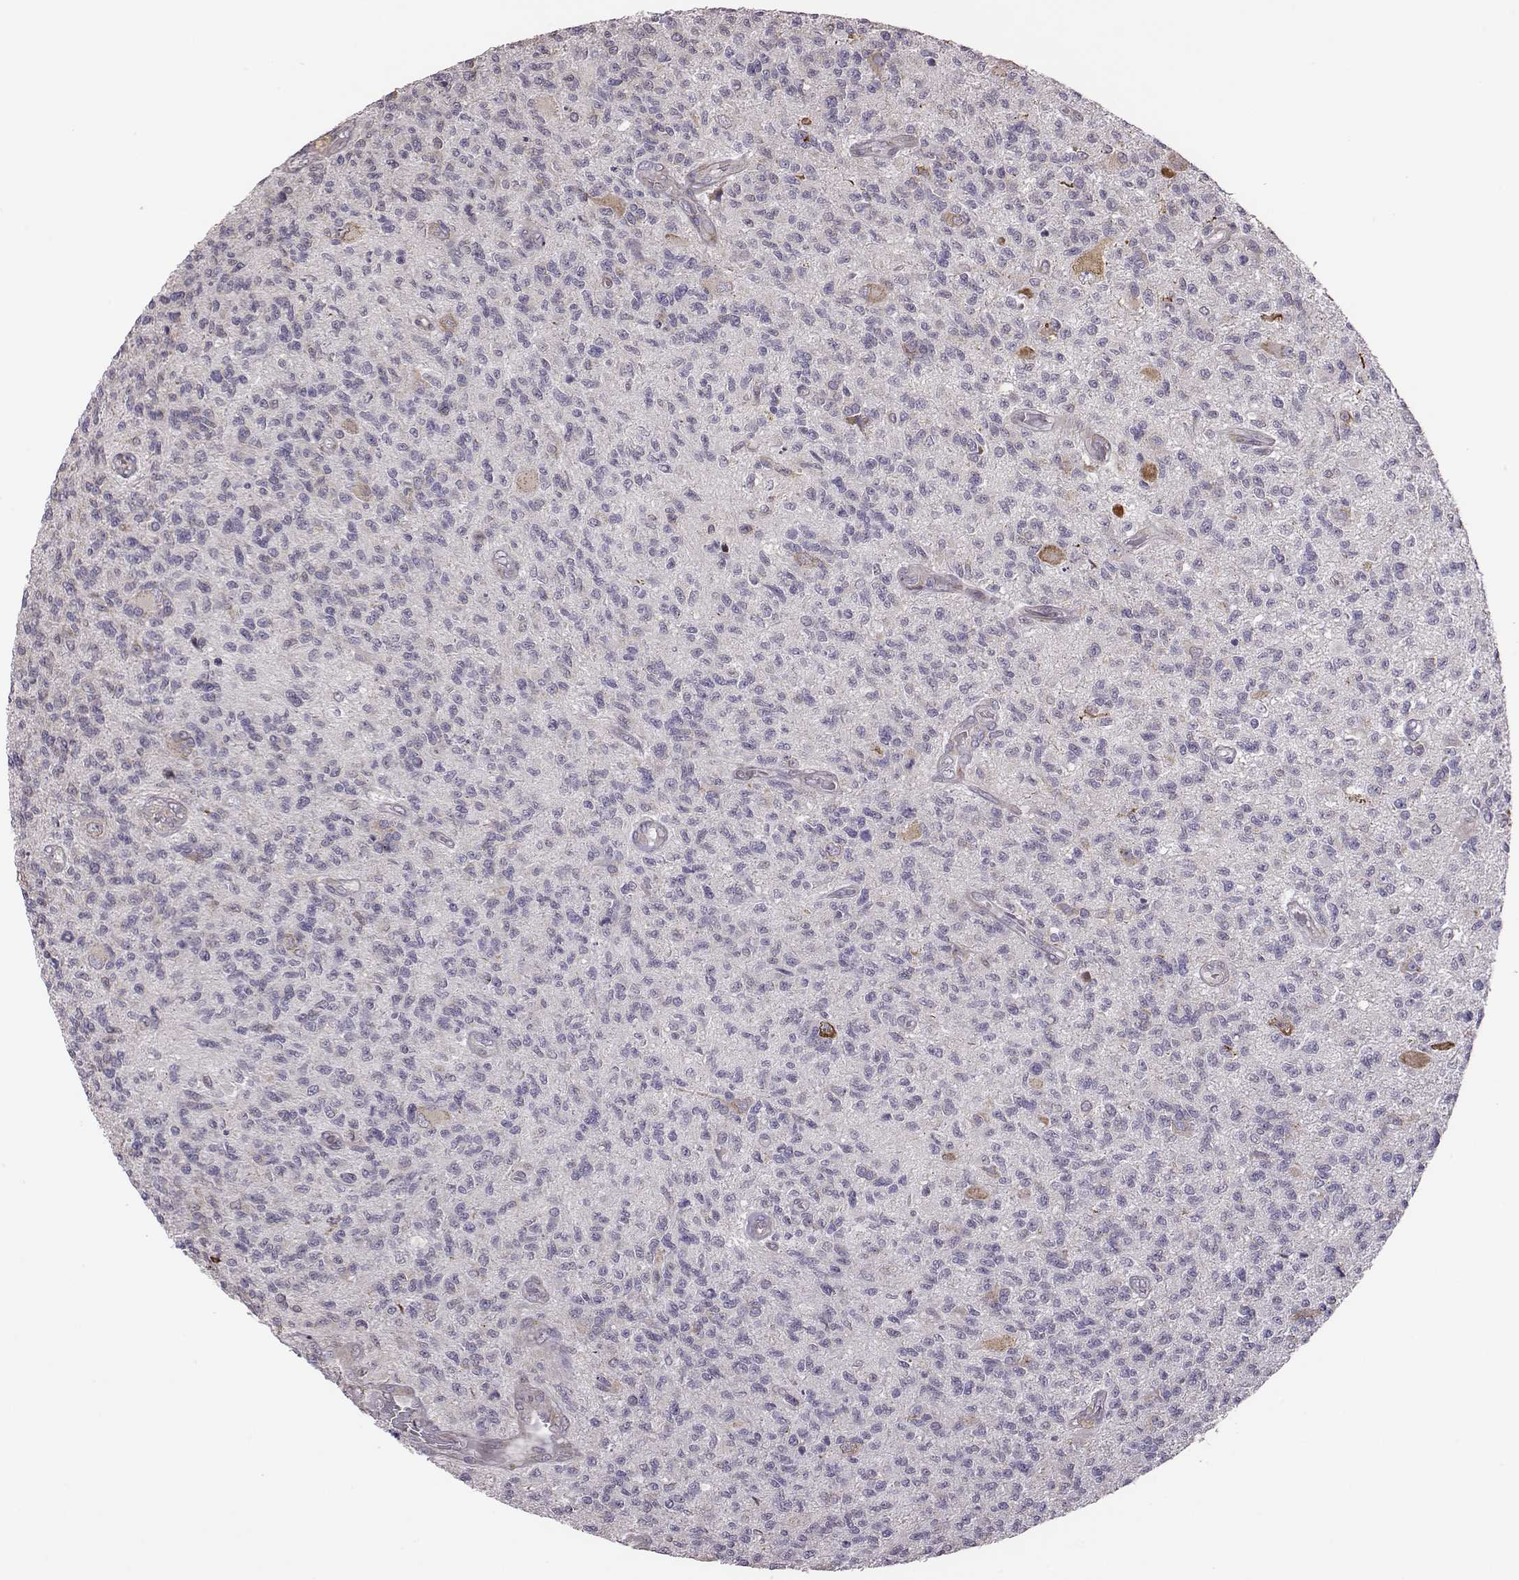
{"staining": {"intensity": "negative", "quantity": "none", "location": "none"}, "tissue": "glioma", "cell_type": "Tumor cells", "image_type": "cancer", "snomed": [{"axis": "morphology", "description": "Glioma, malignant, High grade"}, {"axis": "topography", "description": "Brain"}], "caption": "Immunohistochemistry (IHC) histopathology image of neoplastic tissue: human malignant high-grade glioma stained with DAB displays no significant protein staining in tumor cells.", "gene": "SELENOI", "patient": {"sex": "male", "age": 56}}